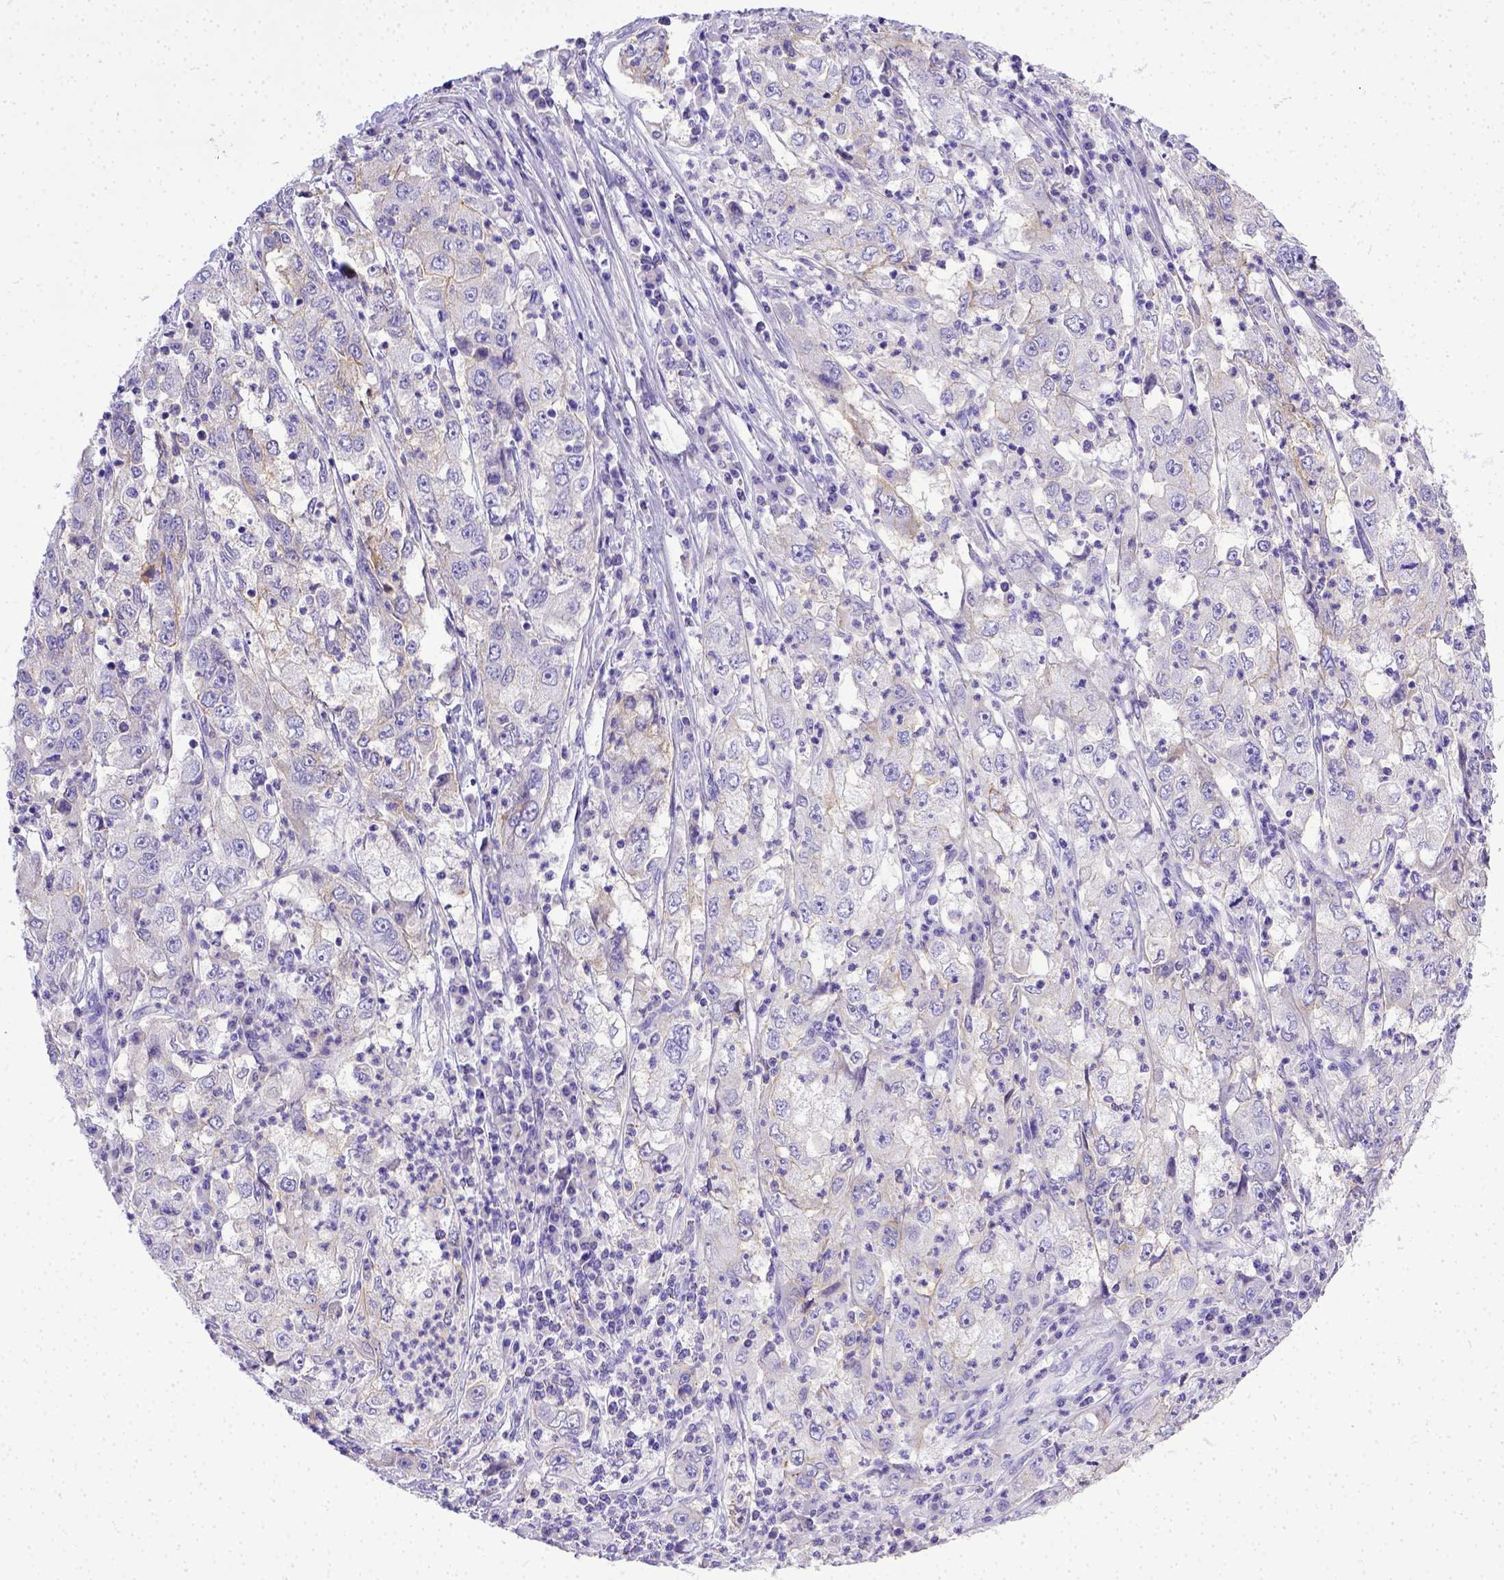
{"staining": {"intensity": "negative", "quantity": "none", "location": "none"}, "tissue": "cervical cancer", "cell_type": "Tumor cells", "image_type": "cancer", "snomed": [{"axis": "morphology", "description": "Squamous cell carcinoma, NOS"}, {"axis": "topography", "description": "Cervix"}], "caption": "A high-resolution photomicrograph shows immunohistochemistry (IHC) staining of squamous cell carcinoma (cervical), which displays no significant staining in tumor cells.", "gene": "BTN1A1", "patient": {"sex": "female", "age": 36}}